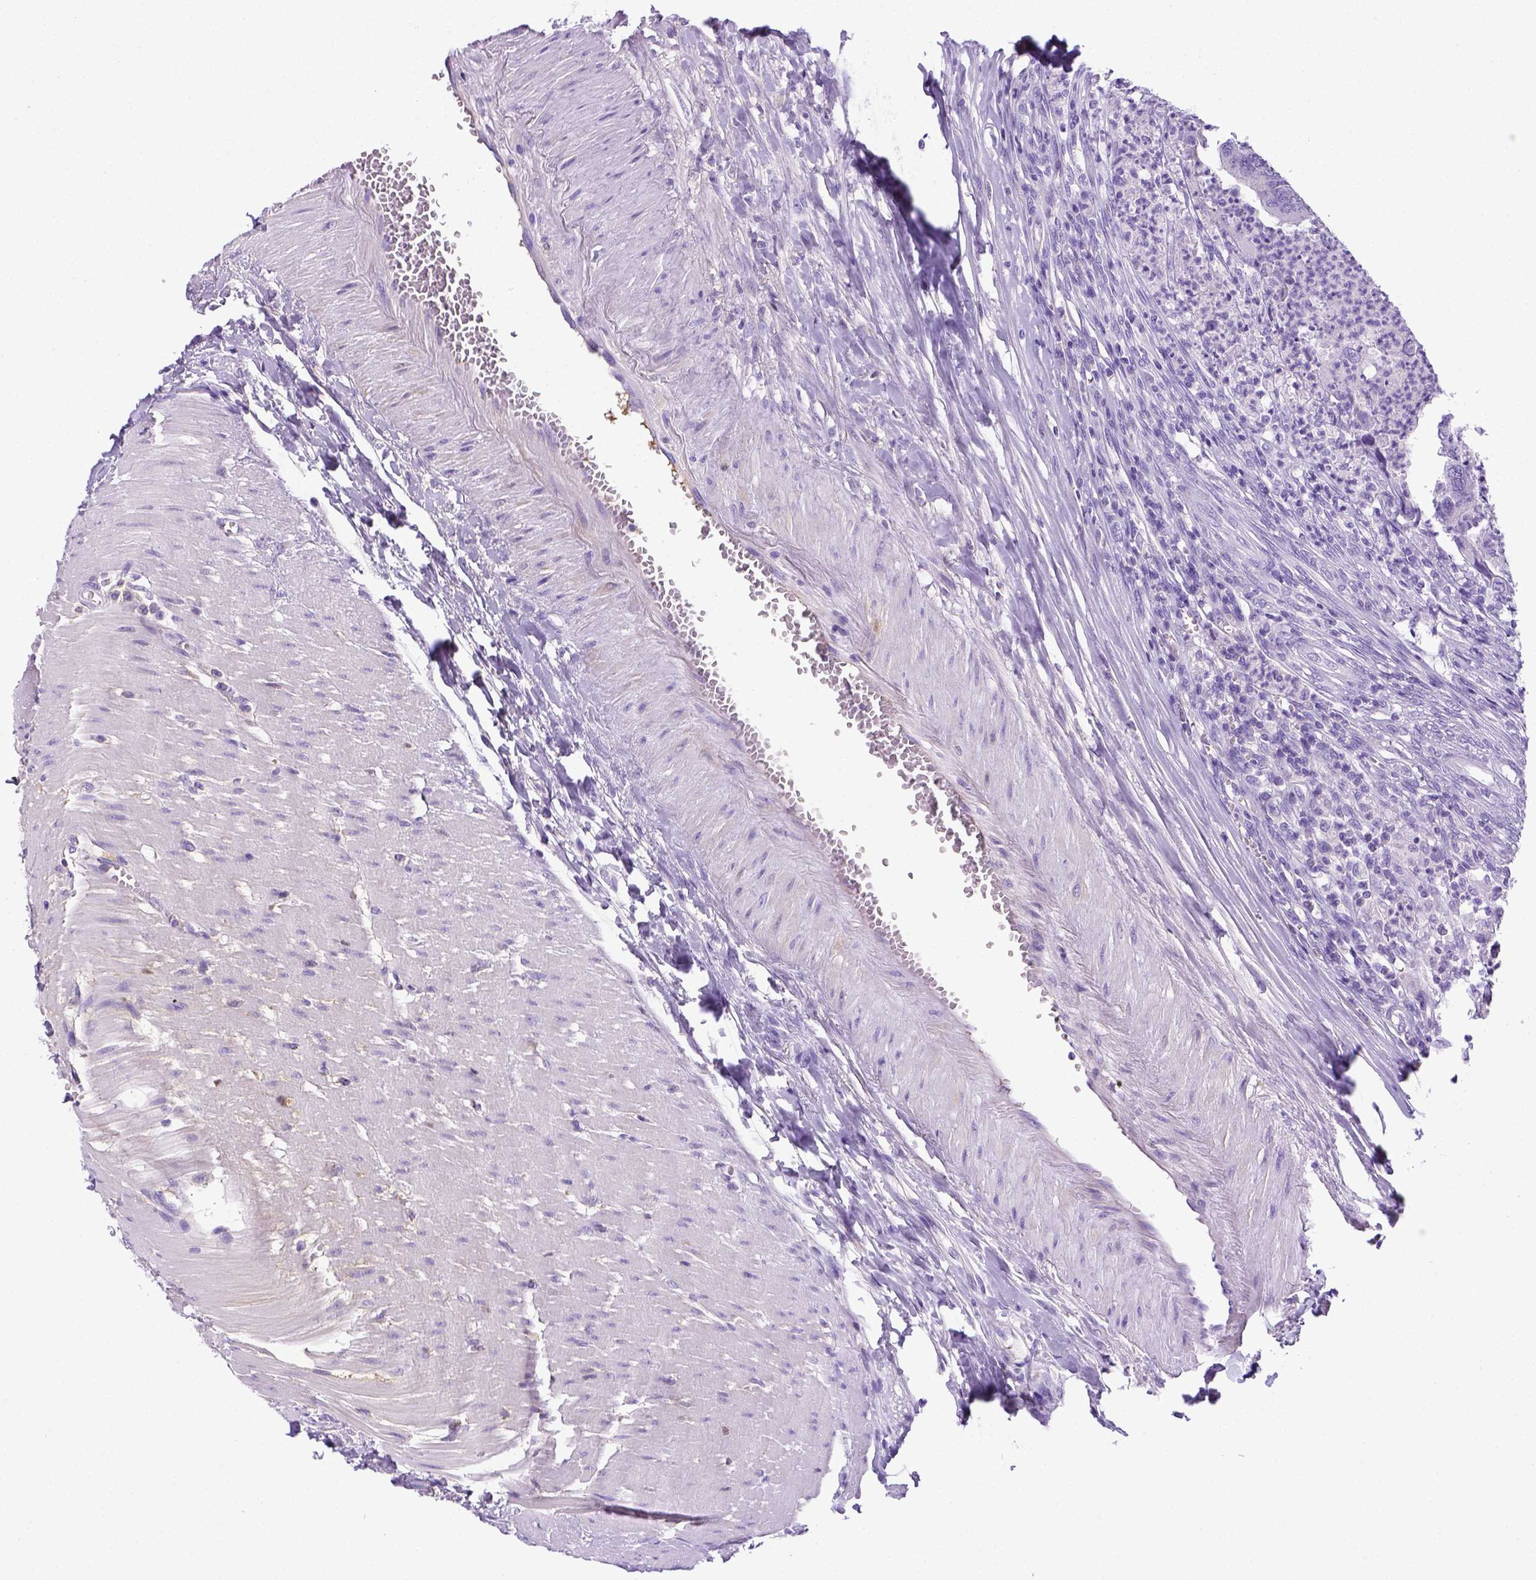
{"staining": {"intensity": "negative", "quantity": "none", "location": "none"}, "tissue": "colorectal cancer", "cell_type": "Tumor cells", "image_type": "cancer", "snomed": [{"axis": "morphology", "description": "Adenocarcinoma, NOS"}, {"axis": "topography", "description": "Colon"}], "caption": "An immunohistochemistry micrograph of colorectal adenocarcinoma is shown. There is no staining in tumor cells of colorectal adenocarcinoma. The staining is performed using DAB (3,3'-diaminobenzidine) brown chromogen with nuclei counter-stained in using hematoxylin.", "gene": "ITIH4", "patient": {"sex": "female", "age": 67}}